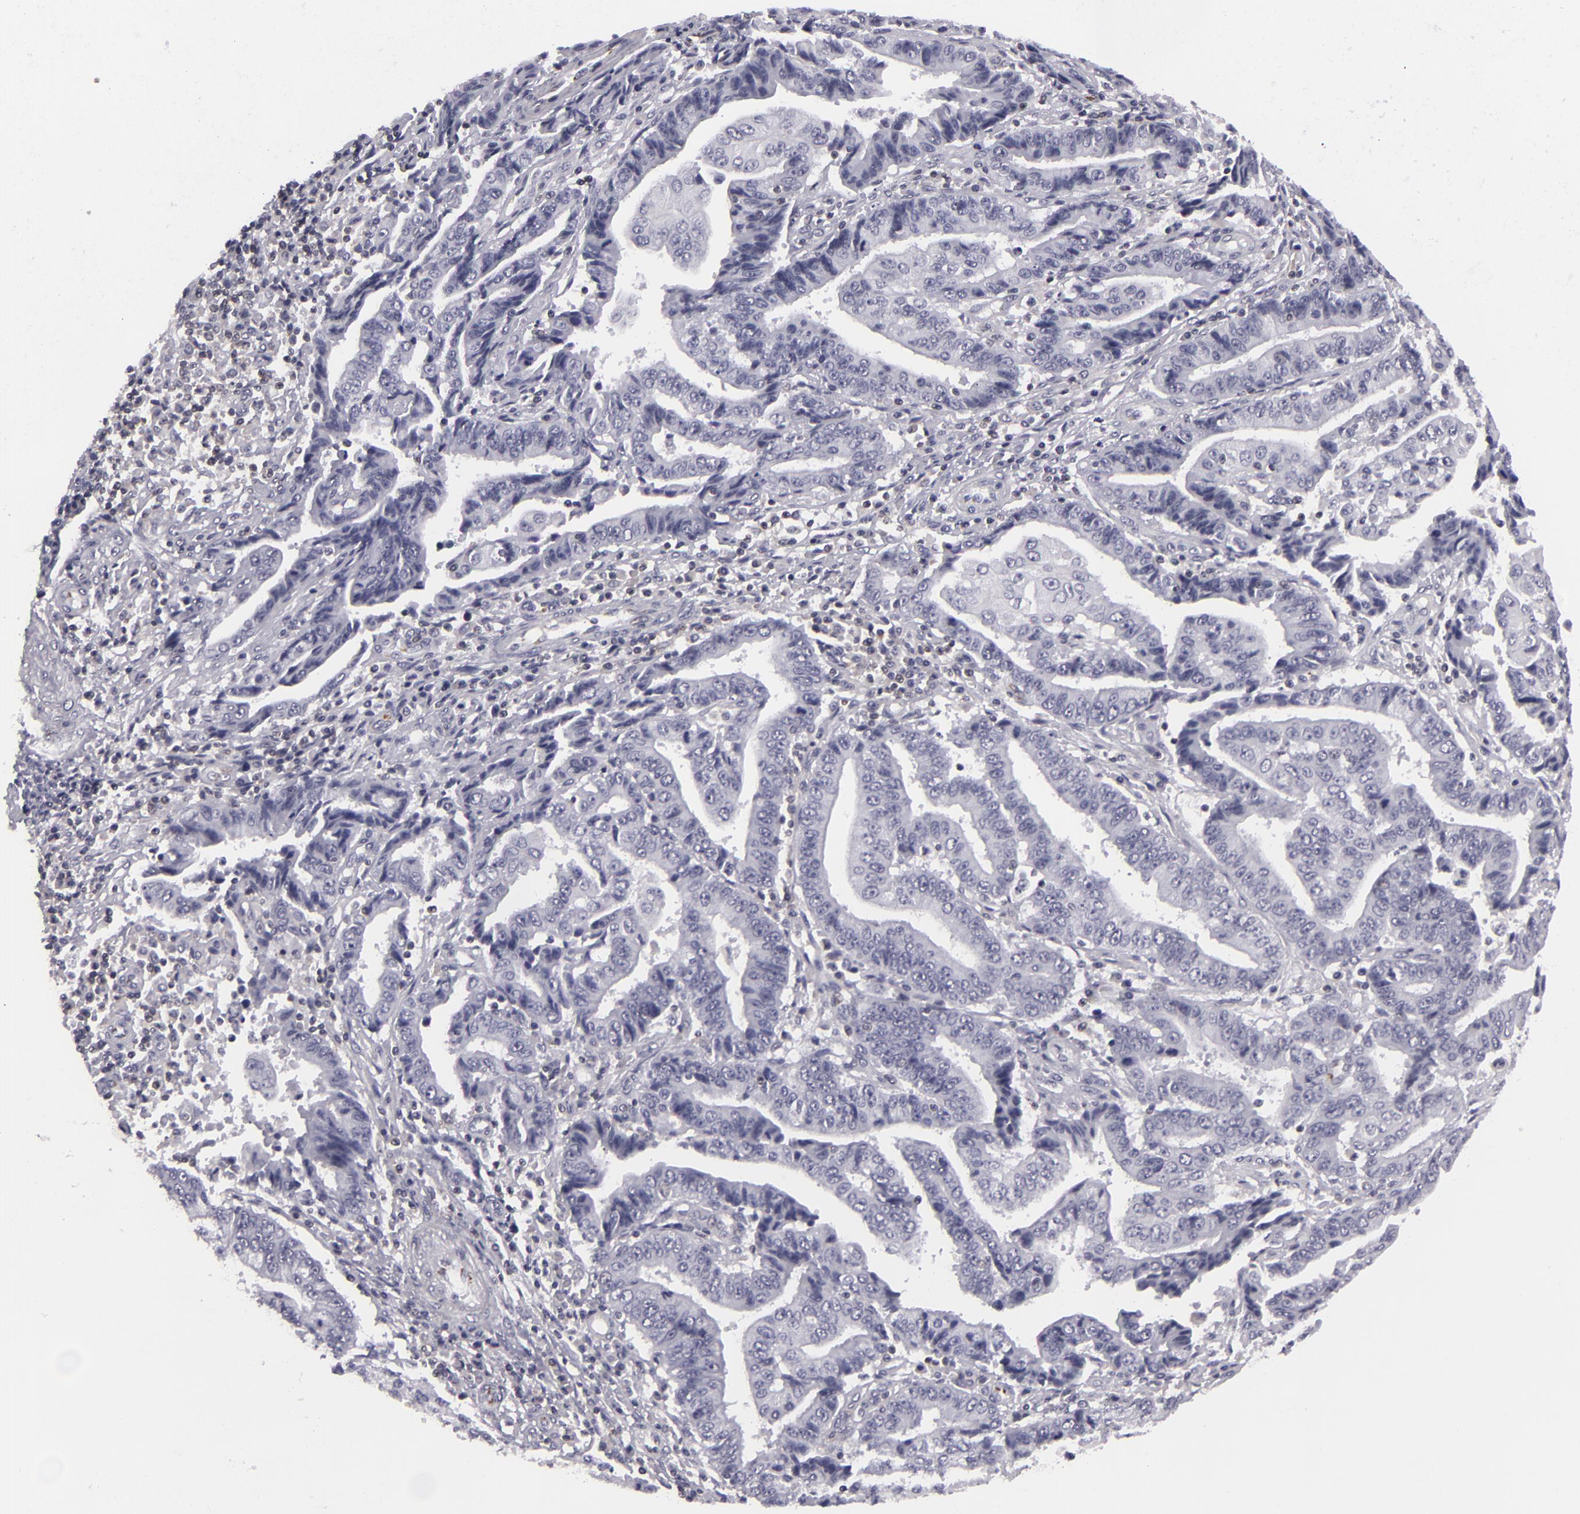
{"staining": {"intensity": "negative", "quantity": "none", "location": "none"}, "tissue": "endometrial cancer", "cell_type": "Tumor cells", "image_type": "cancer", "snomed": [{"axis": "morphology", "description": "Adenocarcinoma, NOS"}, {"axis": "topography", "description": "Endometrium"}], "caption": "Immunohistochemistry image of human endometrial cancer stained for a protein (brown), which reveals no expression in tumor cells.", "gene": "KCNAB2", "patient": {"sex": "female", "age": 75}}